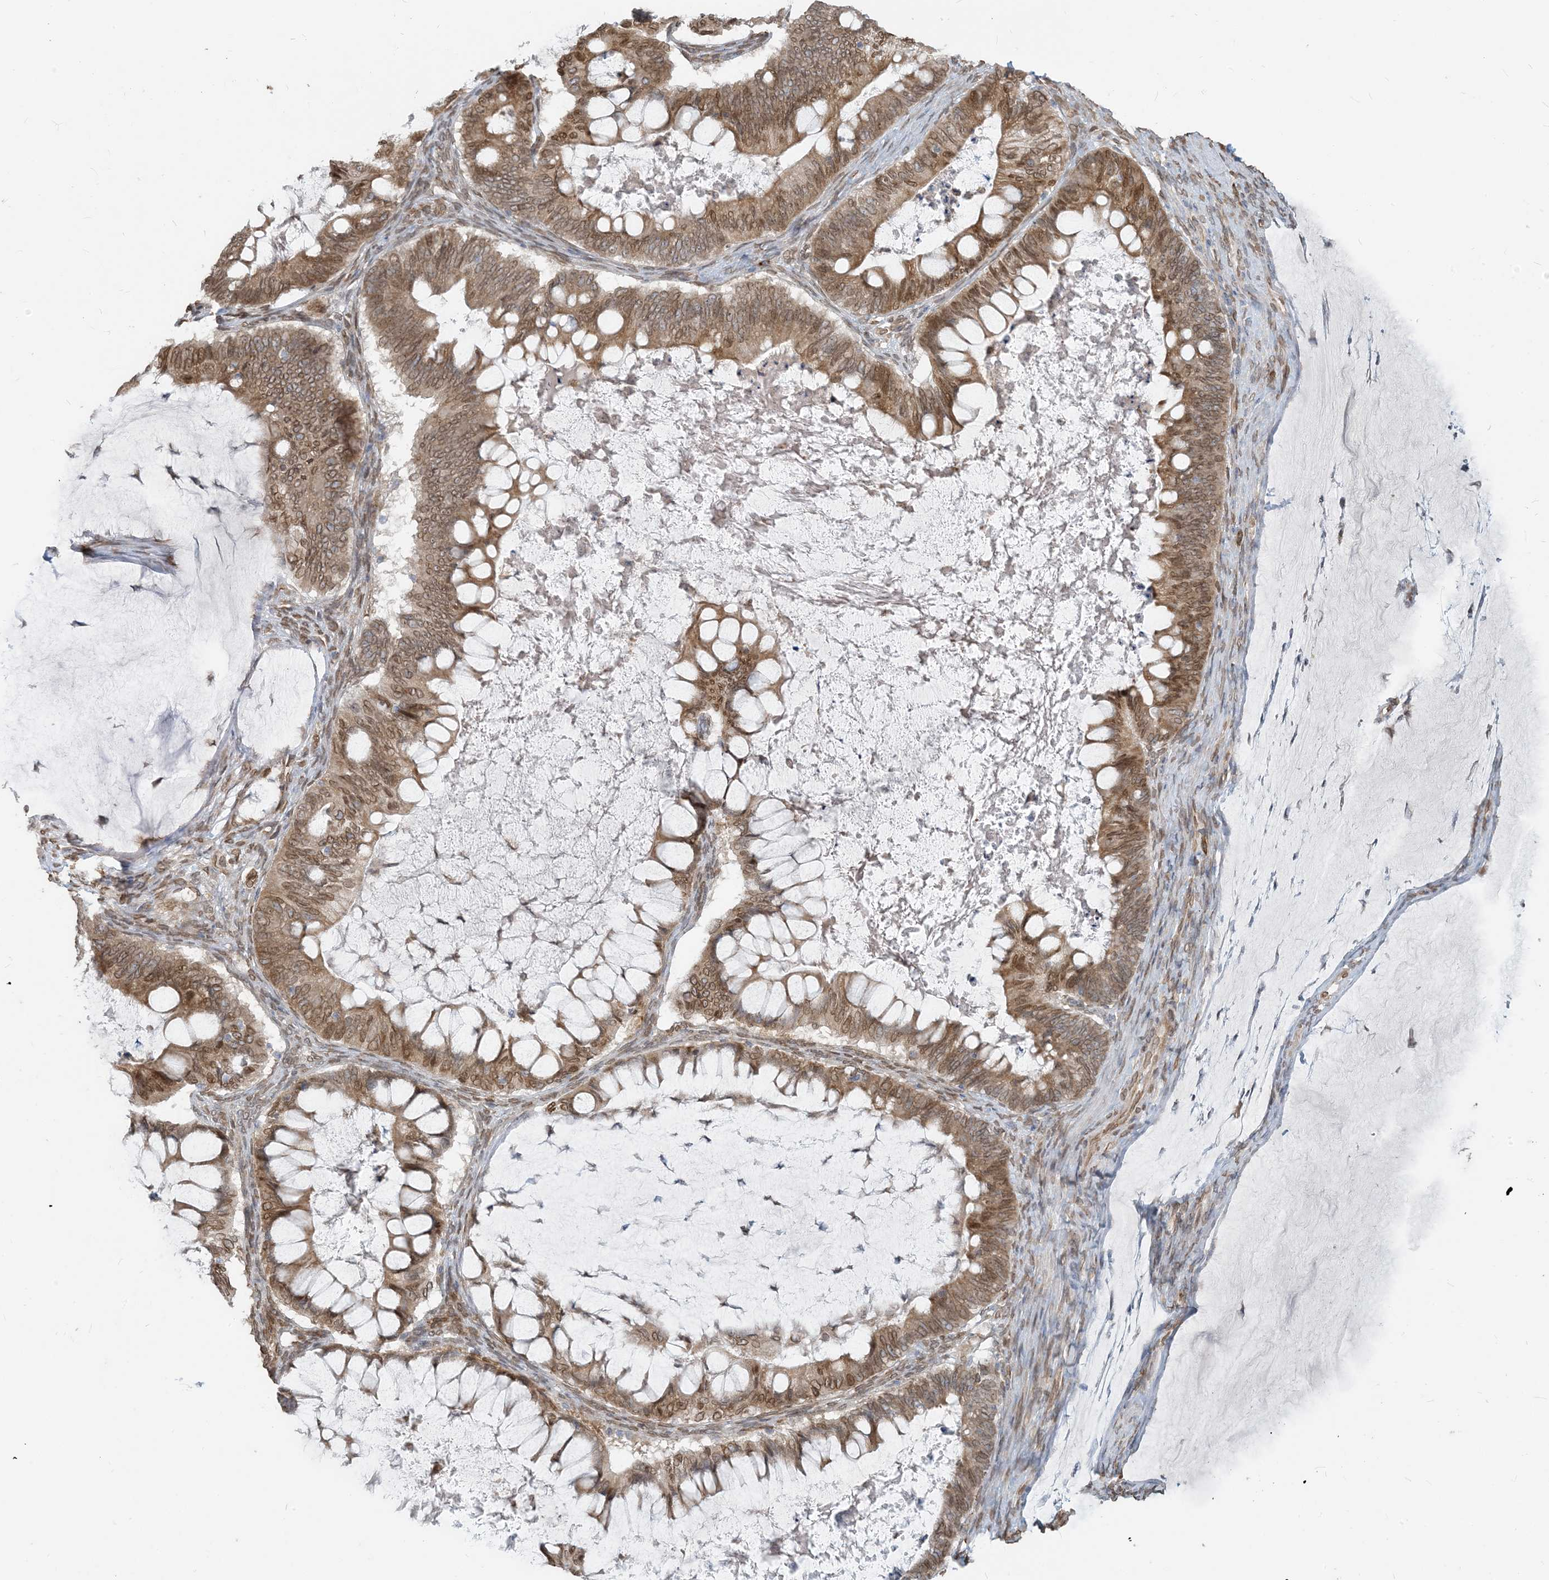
{"staining": {"intensity": "moderate", "quantity": ">75%", "location": "cytoplasmic/membranous,nuclear"}, "tissue": "ovarian cancer", "cell_type": "Tumor cells", "image_type": "cancer", "snomed": [{"axis": "morphology", "description": "Cystadenocarcinoma, mucinous, NOS"}, {"axis": "topography", "description": "Ovary"}], "caption": "Immunohistochemical staining of ovarian cancer displays medium levels of moderate cytoplasmic/membranous and nuclear positivity in about >75% of tumor cells.", "gene": "WWP1", "patient": {"sex": "female", "age": 61}}